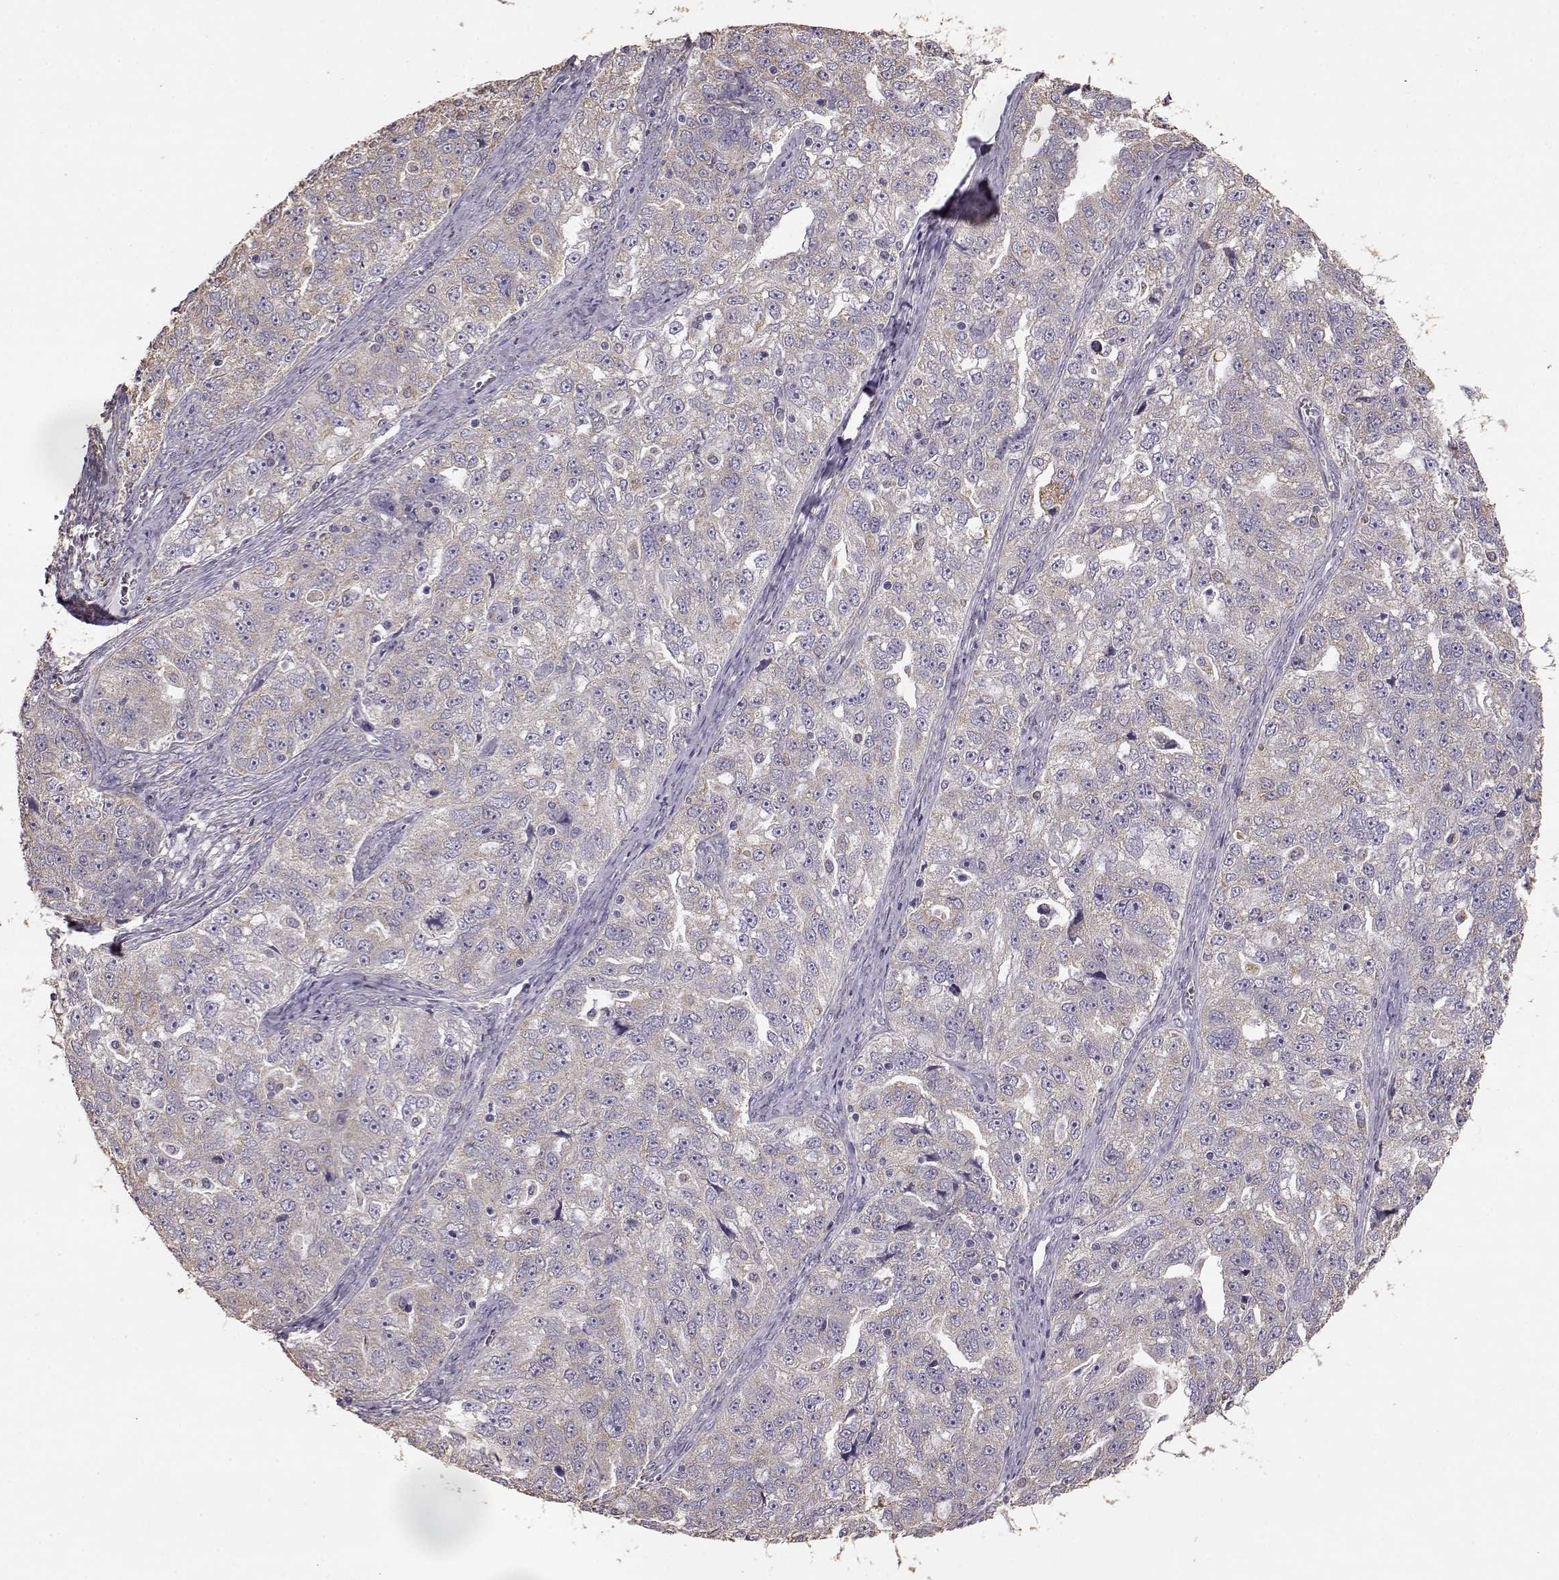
{"staining": {"intensity": "weak", "quantity": "<25%", "location": "cytoplasmic/membranous"}, "tissue": "ovarian cancer", "cell_type": "Tumor cells", "image_type": "cancer", "snomed": [{"axis": "morphology", "description": "Cystadenocarcinoma, serous, NOS"}, {"axis": "topography", "description": "Ovary"}], "caption": "Immunohistochemistry (IHC) of ovarian serous cystadenocarcinoma displays no staining in tumor cells.", "gene": "GABRG3", "patient": {"sex": "female", "age": 51}}